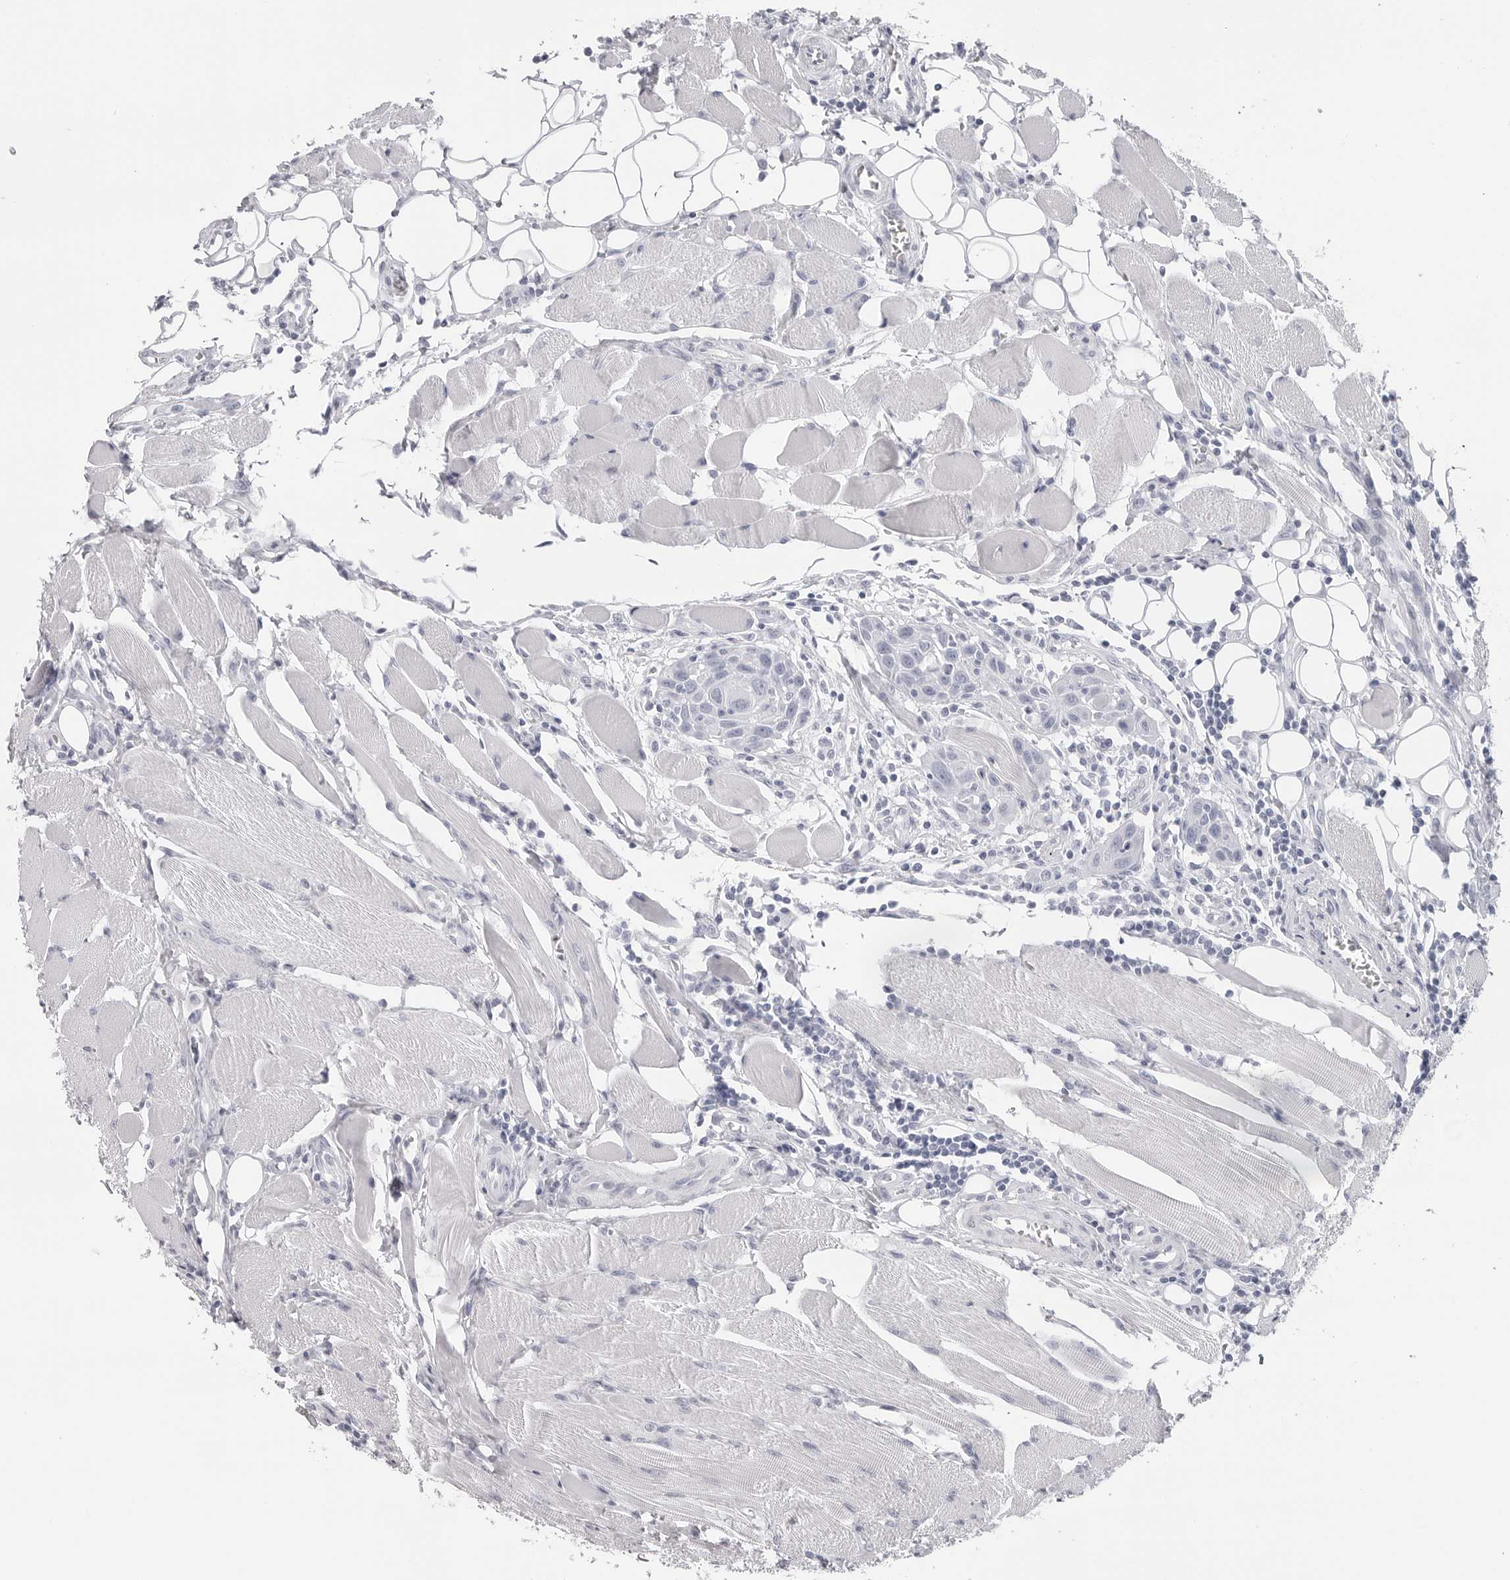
{"staining": {"intensity": "negative", "quantity": "none", "location": "none"}, "tissue": "head and neck cancer", "cell_type": "Tumor cells", "image_type": "cancer", "snomed": [{"axis": "morphology", "description": "Squamous cell carcinoma, NOS"}, {"axis": "topography", "description": "Oral tissue"}, {"axis": "topography", "description": "Head-Neck"}], "caption": "Tumor cells are negative for protein expression in human head and neck cancer (squamous cell carcinoma). (IHC, brightfield microscopy, high magnification).", "gene": "CST2", "patient": {"sex": "female", "age": 50}}